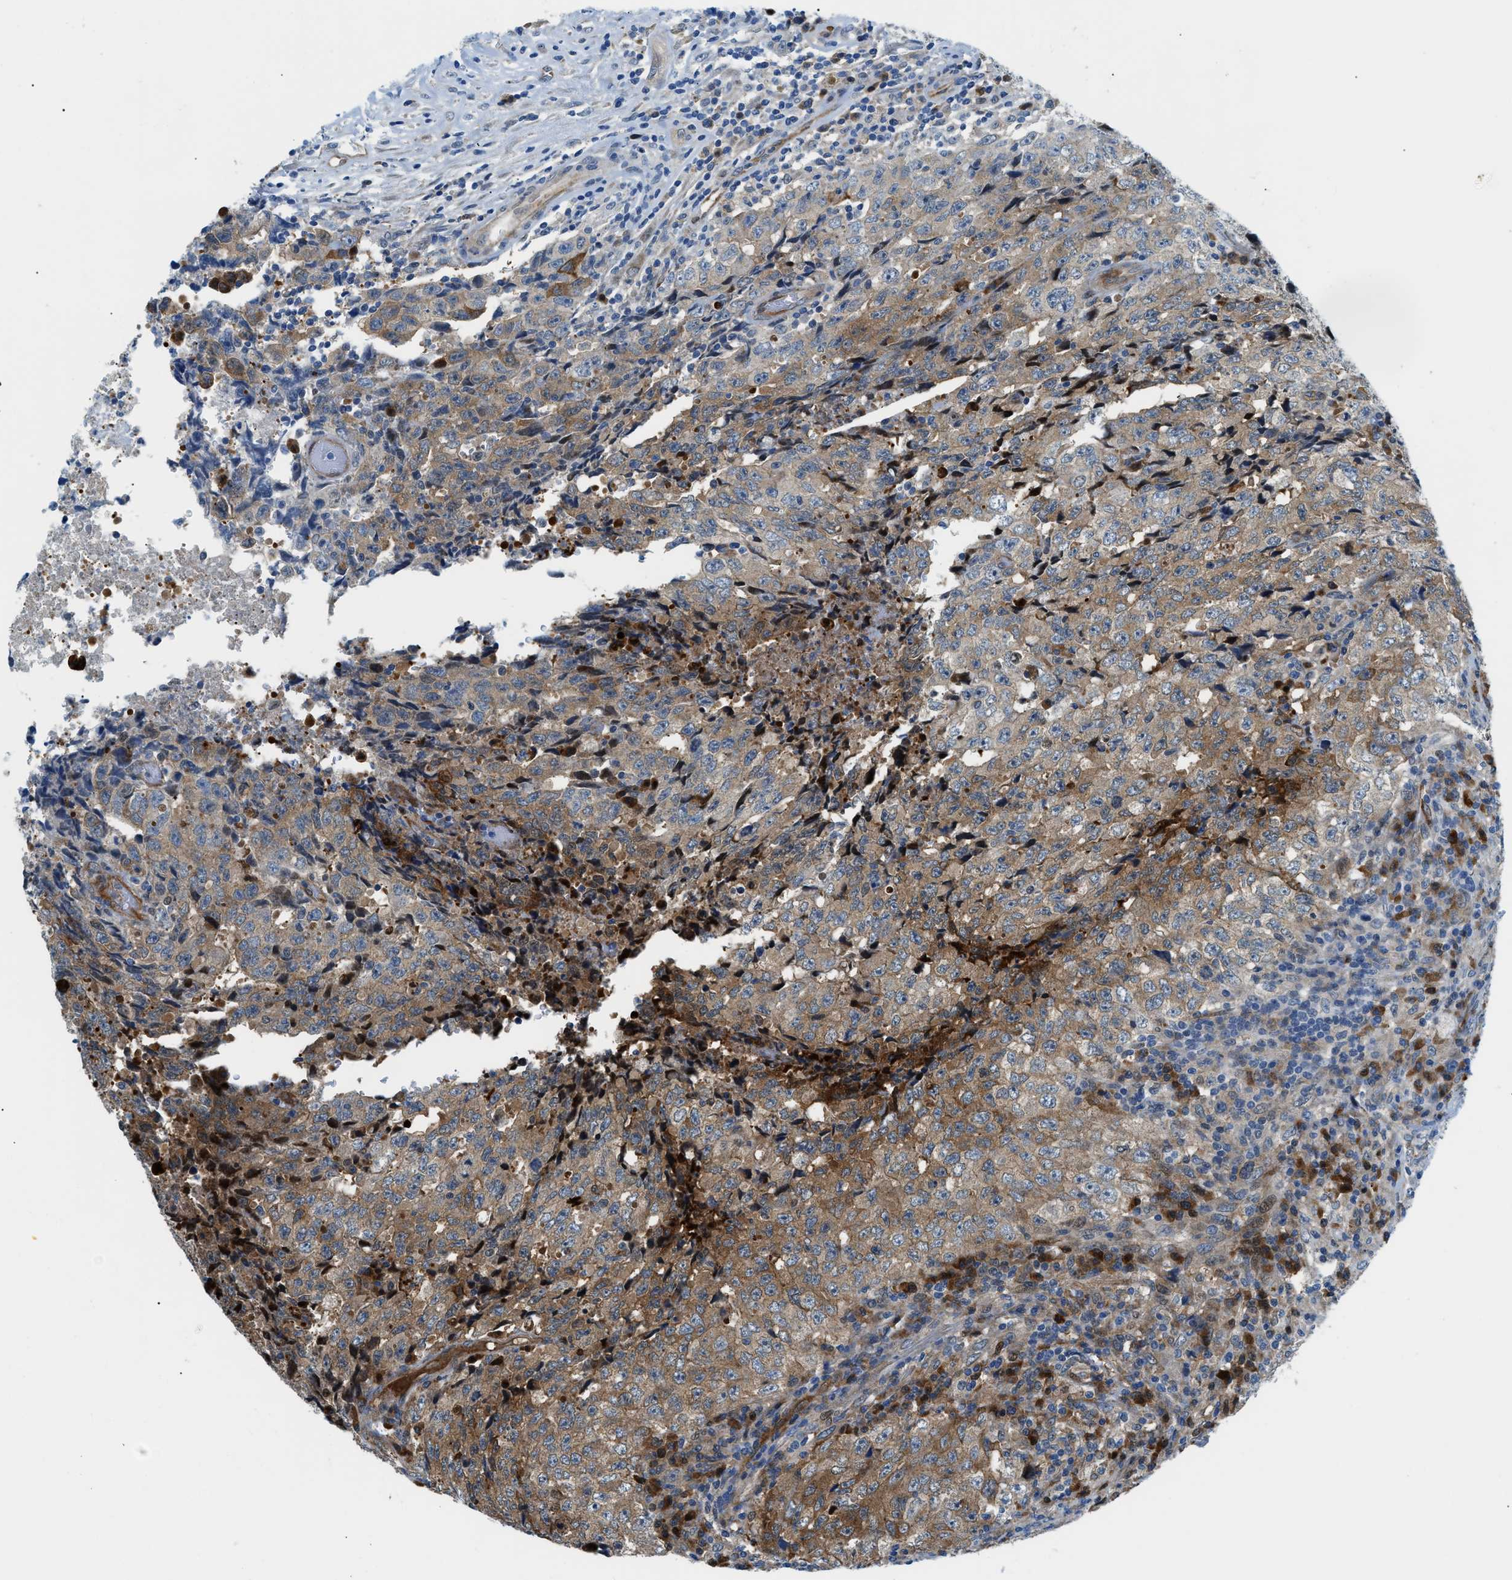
{"staining": {"intensity": "moderate", "quantity": ">75%", "location": "cytoplasmic/membranous"}, "tissue": "testis cancer", "cell_type": "Tumor cells", "image_type": "cancer", "snomed": [{"axis": "morphology", "description": "Necrosis, NOS"}, {"axis": "morphology", "description": "Carcinoma, Embryonal, NOS"}, {"axis": "topography", "description": "Testis"}], "caption": "Immunohistochemistry photomicrograph of human testis cancer (embryonal carcinoma) stained for a protein (brown), which shows medium levels of moderate cytoplasmic/membranous expression in about >75% of tumor cells.", "gene": "YWHAE", "patient": {"sex": "male", "age": 19}}